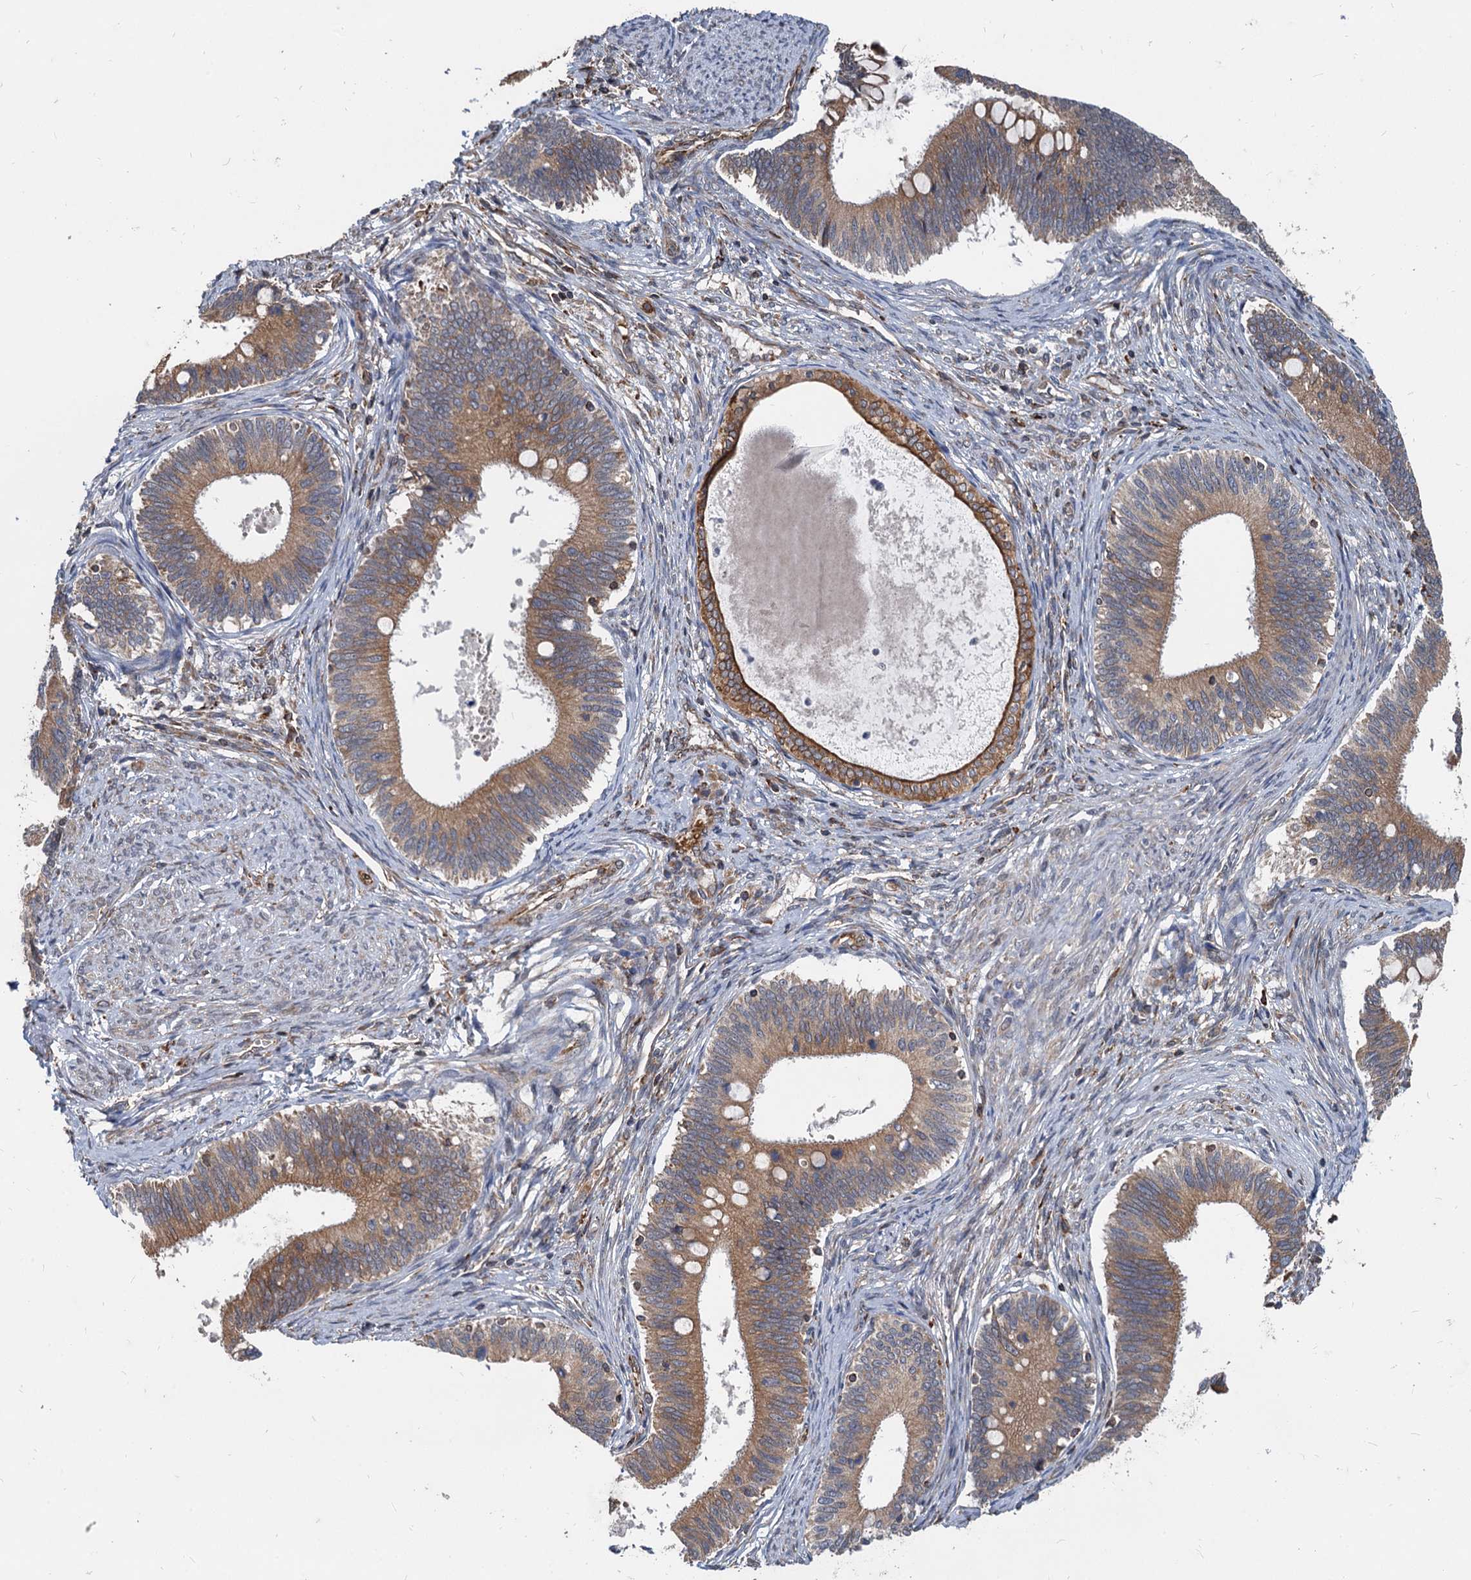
{"staining": {"intensity": "moderate", "quantity": ">75%", "location": "cytoplasmic/membranous"}, "tissue": "cervical cancer", "cell_type": "Tumor cells", "image_type": "cancer", "snomed": [{"axis": "morphology", "description": "Adenocarcinoma, NOS"}, {"axis": "topography", "description": "Cervix"}], "caption": "About >75% of tumor cells in human adenocarcinoma (cervical) reveal moderate cytoplasmic/membranous protein positivity as visualized by brown immunohistochemical staining.", "gene": "STIM1", "patient": {"sex": "female", "age": 42}}